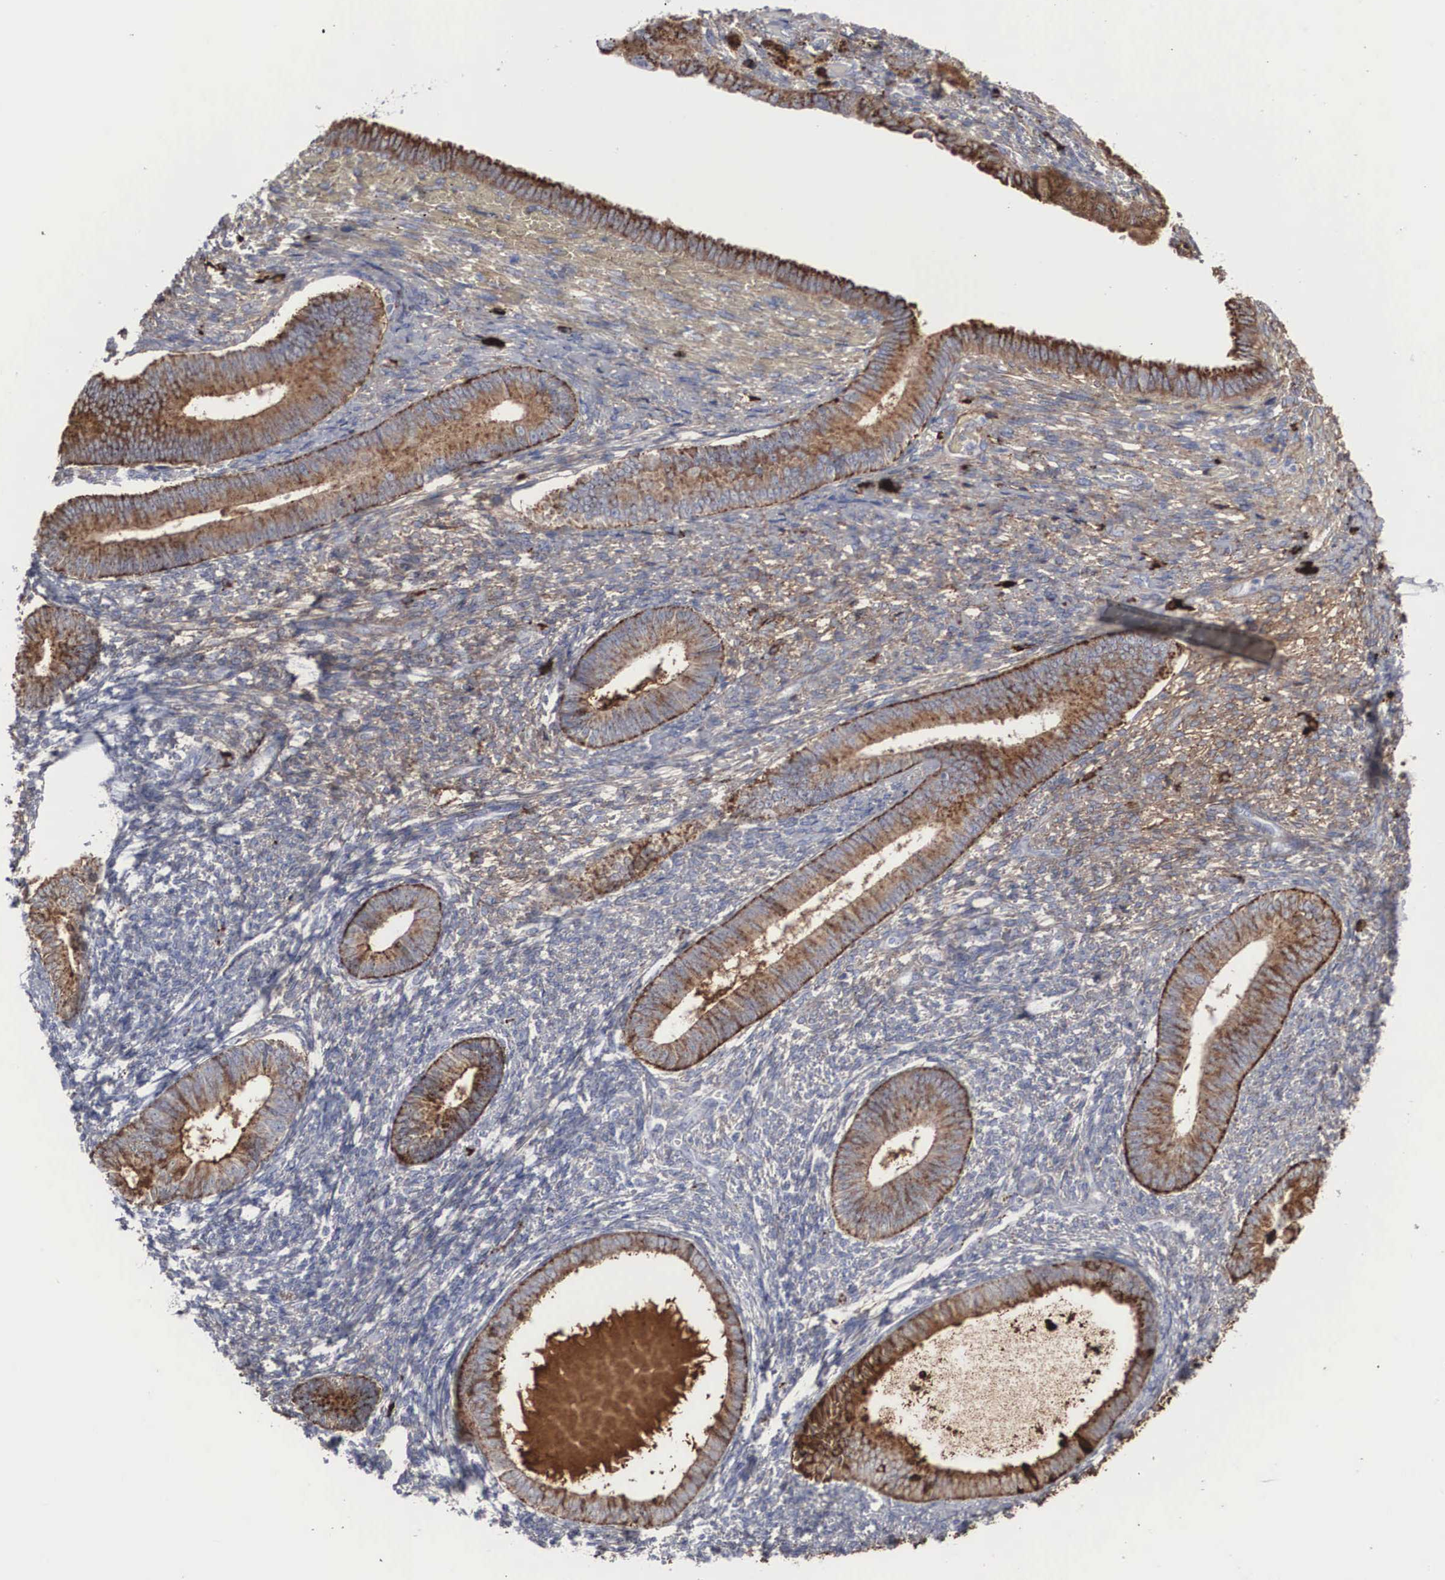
{"staining": {"intensity": "weak", "quantity": "25%-75%", "location": "cytoplasmic/membranous"}, "tissue": "endometrium", "cell_type": "Cells in endometrial stroma", "image_type": "normal", "snomed": [{"axis": "morphology", "description": "Normal tissue, NOS"}, {"axis": "topography", "description": "Endometrium"}], "caption": "The micrograph demonstrates a brown stain indicating the presence of a protein in the cytoplasmic/membranous of cells in endometrial stroma in endometrium. (brown staining indicates protein expression, while blue staining denotes nuclei).", "gene": "LGALS3BP", "patient": {"sex": "female", "age": 82}}